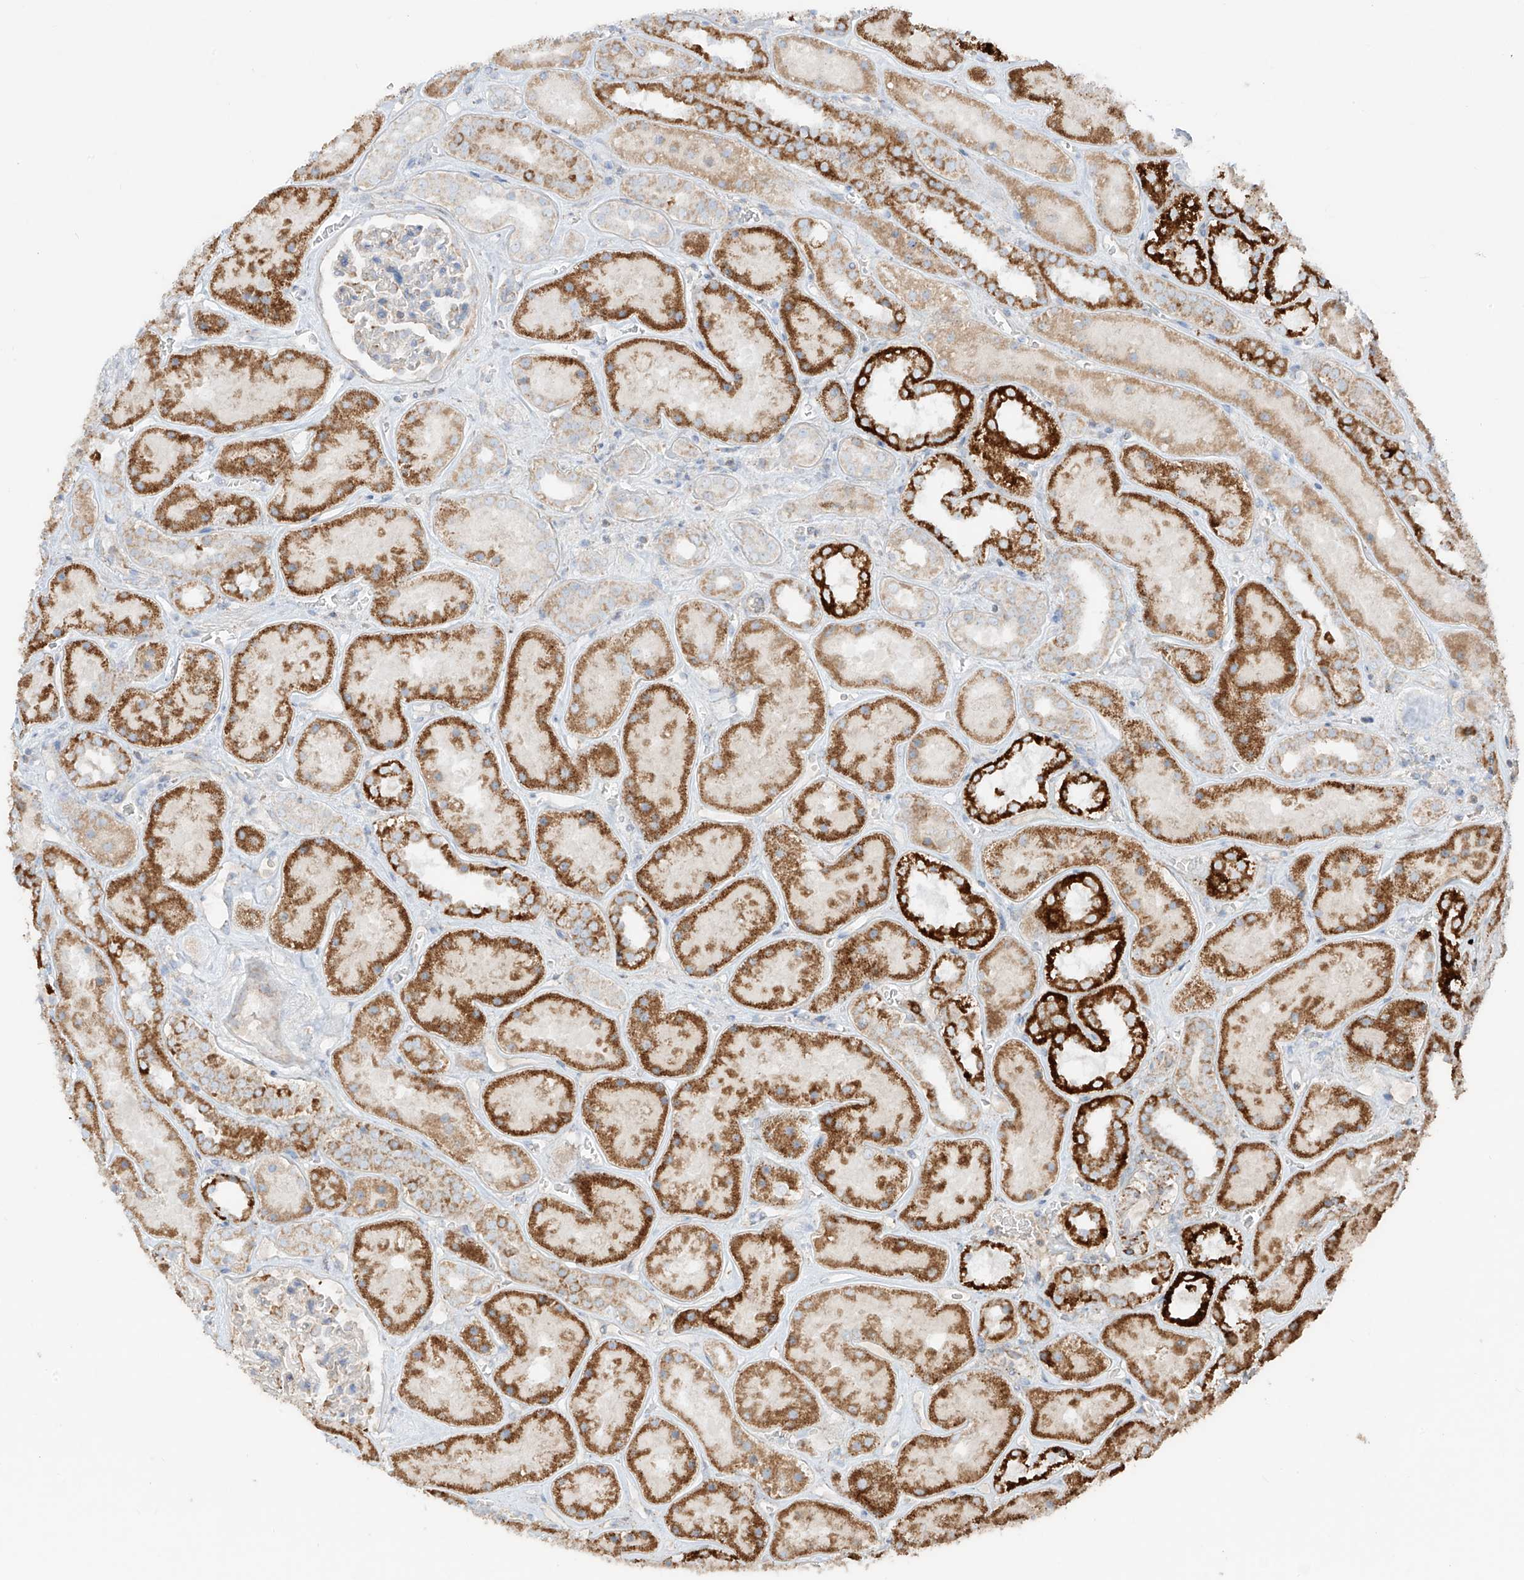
{"staining": {"intensity": "moderate", "quantity": "<25%", "location": "cytoplasmic/membranous"}, "tissue": "kidney", "cell_type": "Cells in glomeruli", "image_type": "normal", "snomed": [{"axis": "morphology", "description": "Normal tissue, NOS"}, {"axis": "topography", "description": "Kidney"}], "caption": "Protein analysis of unremarkable kidney demonstrates moderate cytoplasmic/membranous expression in approximately <25% of cells in glomeruli.", "gene": "COLGALT2", "patient": {"sex": "female", "age": 41}}